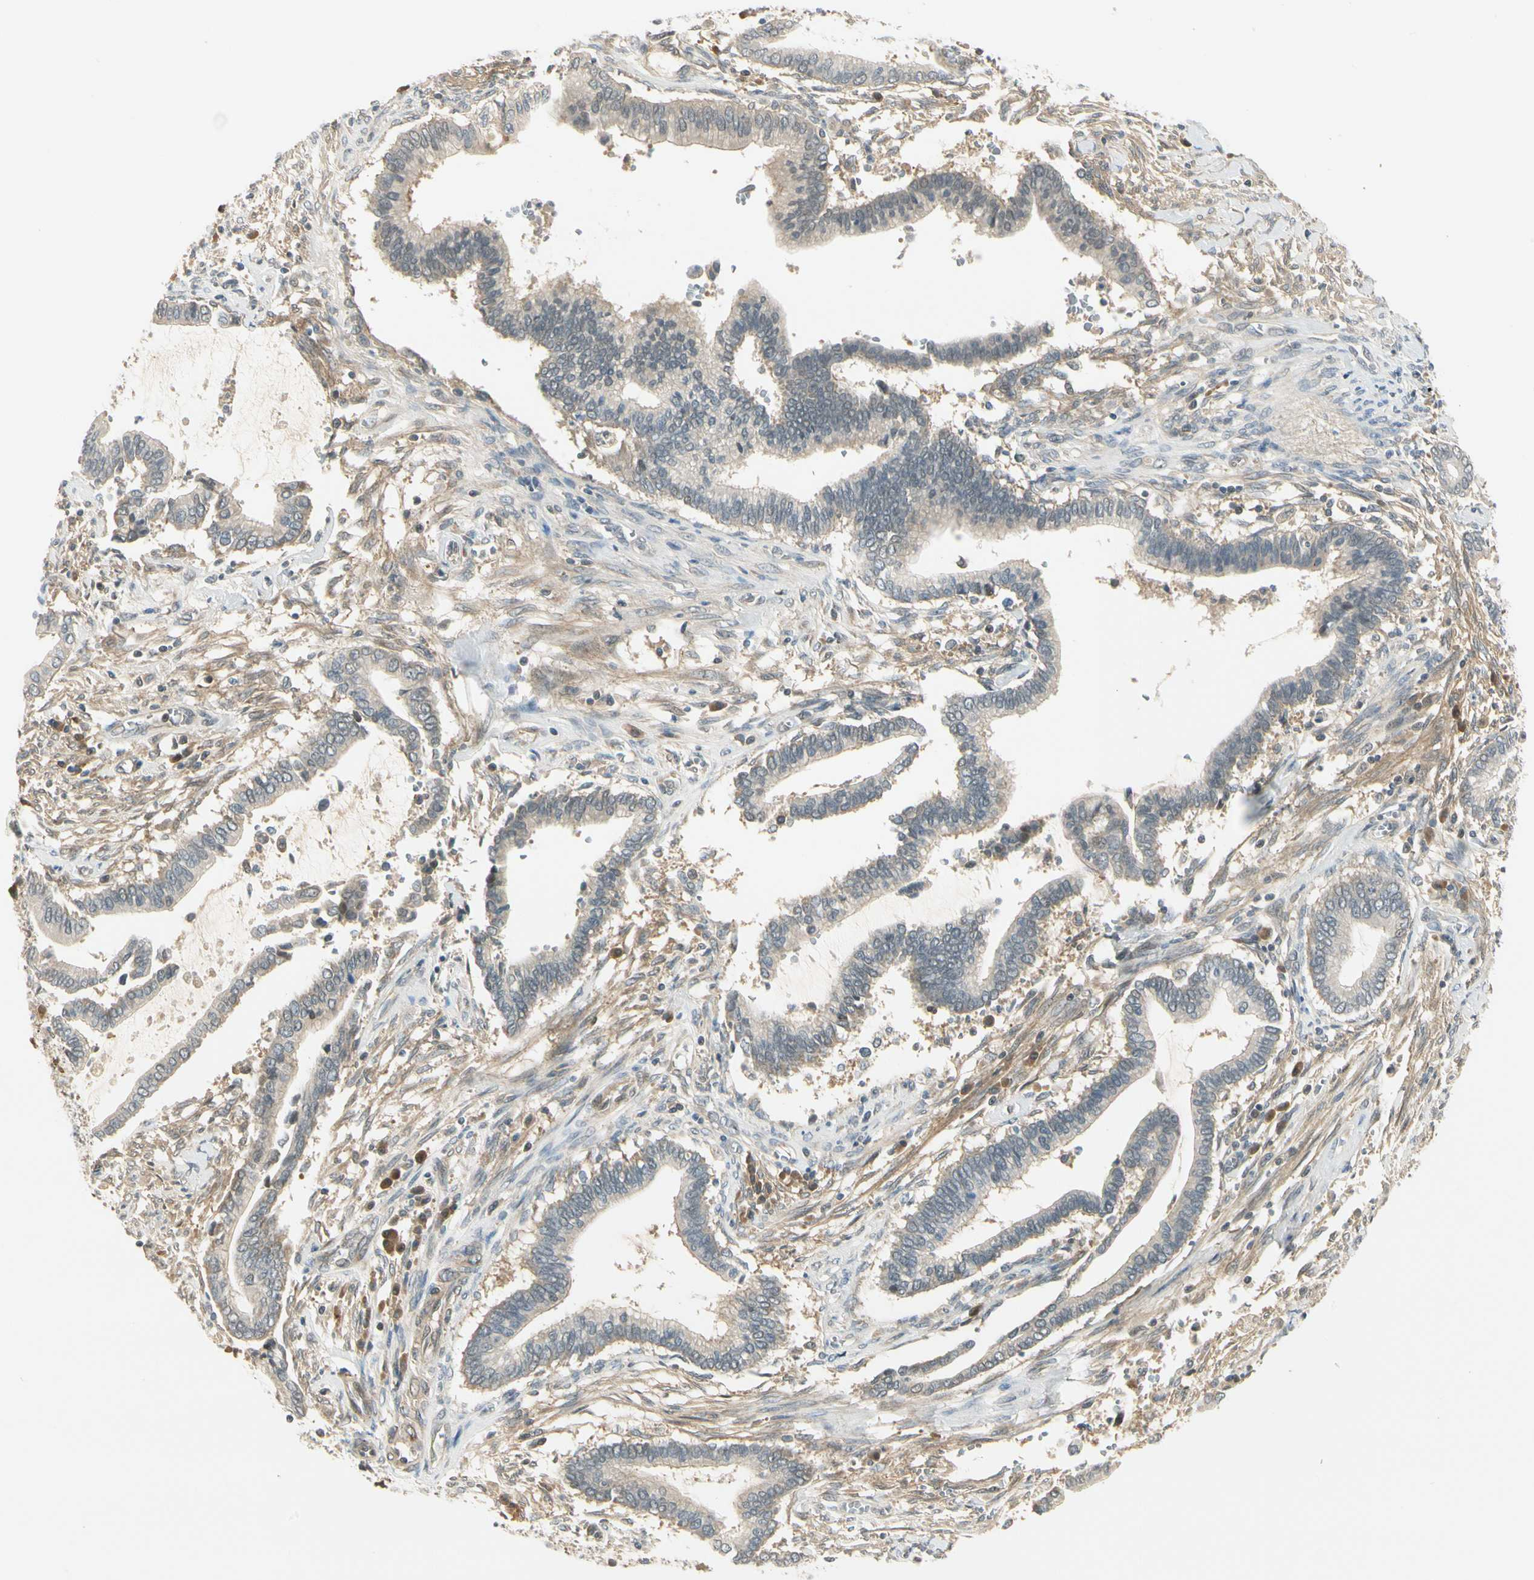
{"staining": {"intensity": "weak", "quantity": "<25%", "location": "cytoplasmic/membranous"}, "tissue": "cervical cancer", "cell_type": "Tumor cells", "image_type": "cancer", "snomed": [{"axis": "morphology", "description": "Adenocarcinoma, NOS"}, {"axis": "topography", "description": "Cervix"}], "caption": "Human cervical adenocarcinoma stained for a protein using immunohistochemistry (IHC) shows no staining in tumor cells.", "gene": "EPHB3", "patient": {"sex": "female", "age": 44}}